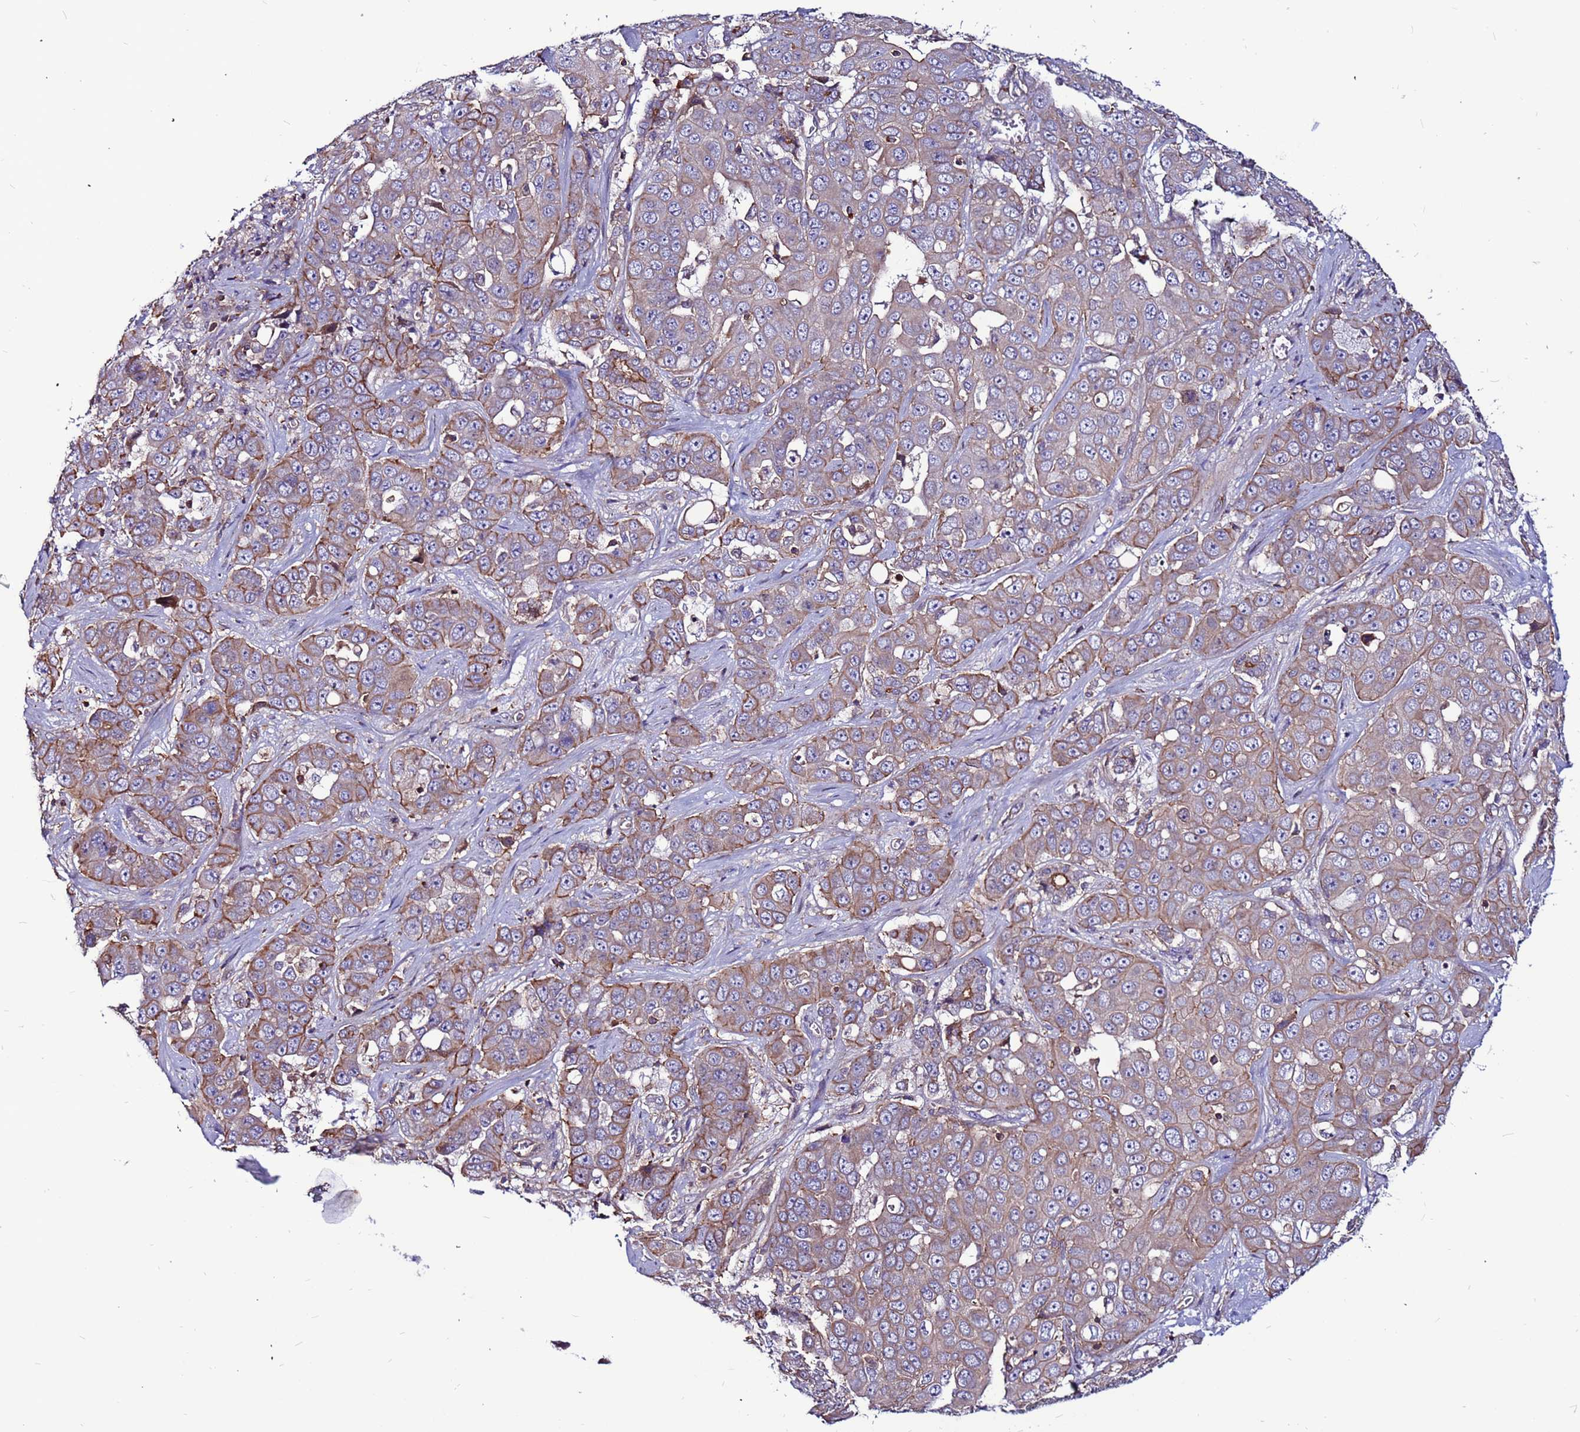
{"staining": {"intensity": "moderate", "quantity": "<25%", "location": "cytoplasmic/membranous"}, "tissue": "liver cancer", "cell_type": "Tumor cells", "image_type": "cancer", "snomed": [{"axis": "morphology", "description": "Cholangiocarcinoma"}, {"axis": "topography", "description": "Liver"}], "caption": "Immunohistochemical staining of human liver cancer (cholangiocarcinoma) reveals low levels of moderate cytoplasmic/membranous positivity in approximately <25% of tumor cells.", "gene": "NRN1L", "patient": {"sex": "female", "age": 52}}